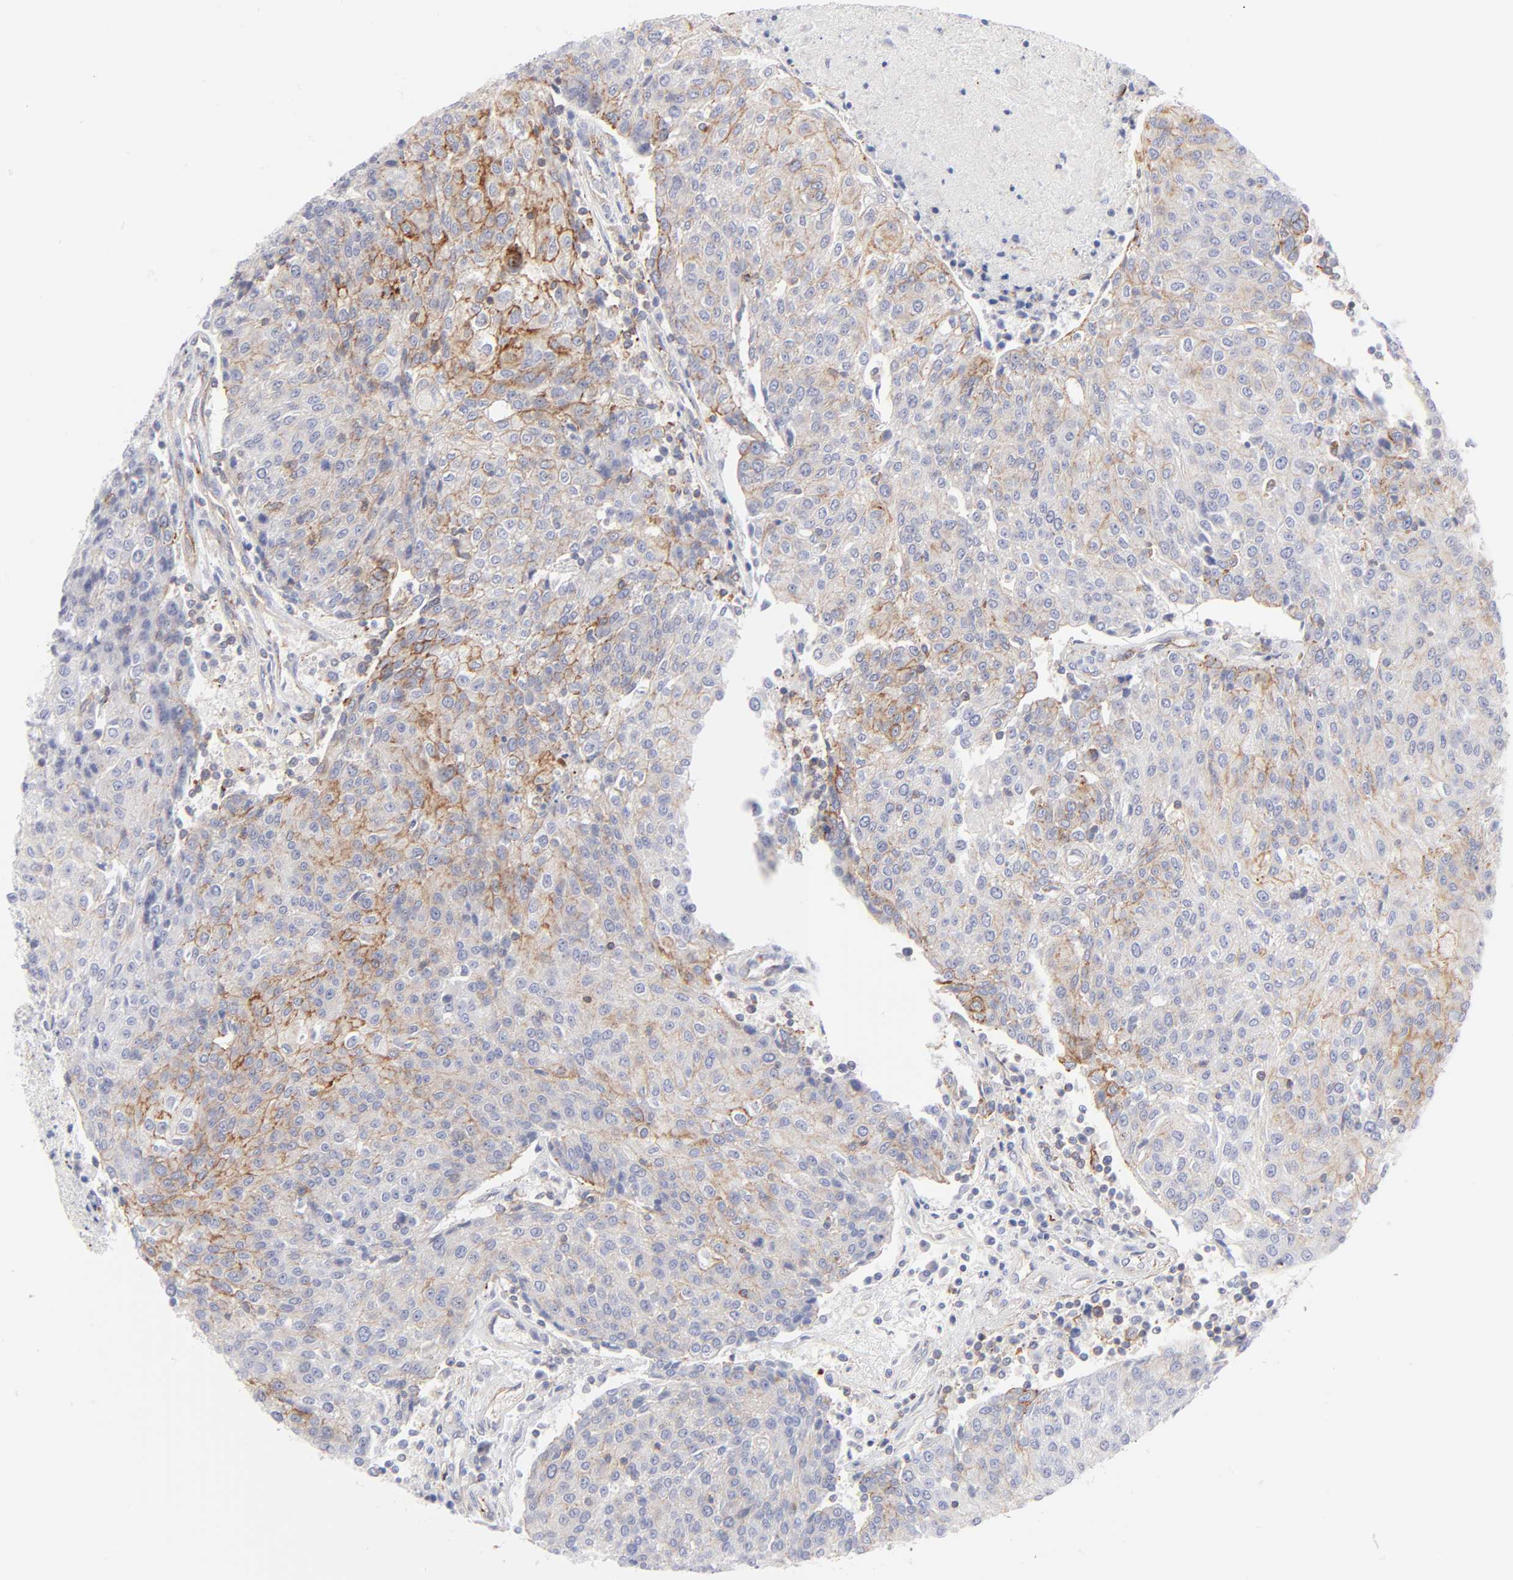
{"staining": {"intensity": "moderate", "quantity": "25%-75%", "location": "cytoplasmic/membranous"}, "tissue": "urothelial cancer", "cell_type": "Tumor cells", "image_type": "cancer", "snomed": [{"axis": "morphology", "description": "Urothelial carcinoma, High grade"}, {"axis": "topography", "description": "Urinary bladder"}], "caption": "High-grade urothelial carcinoma stained with a brown dye exhibits moderate cytoplasmic/membranous positive staining in approximately 25%-75% of tumor cells.", "gene": "ACTA2", "patient": {"sex": "female", "age": 85}}